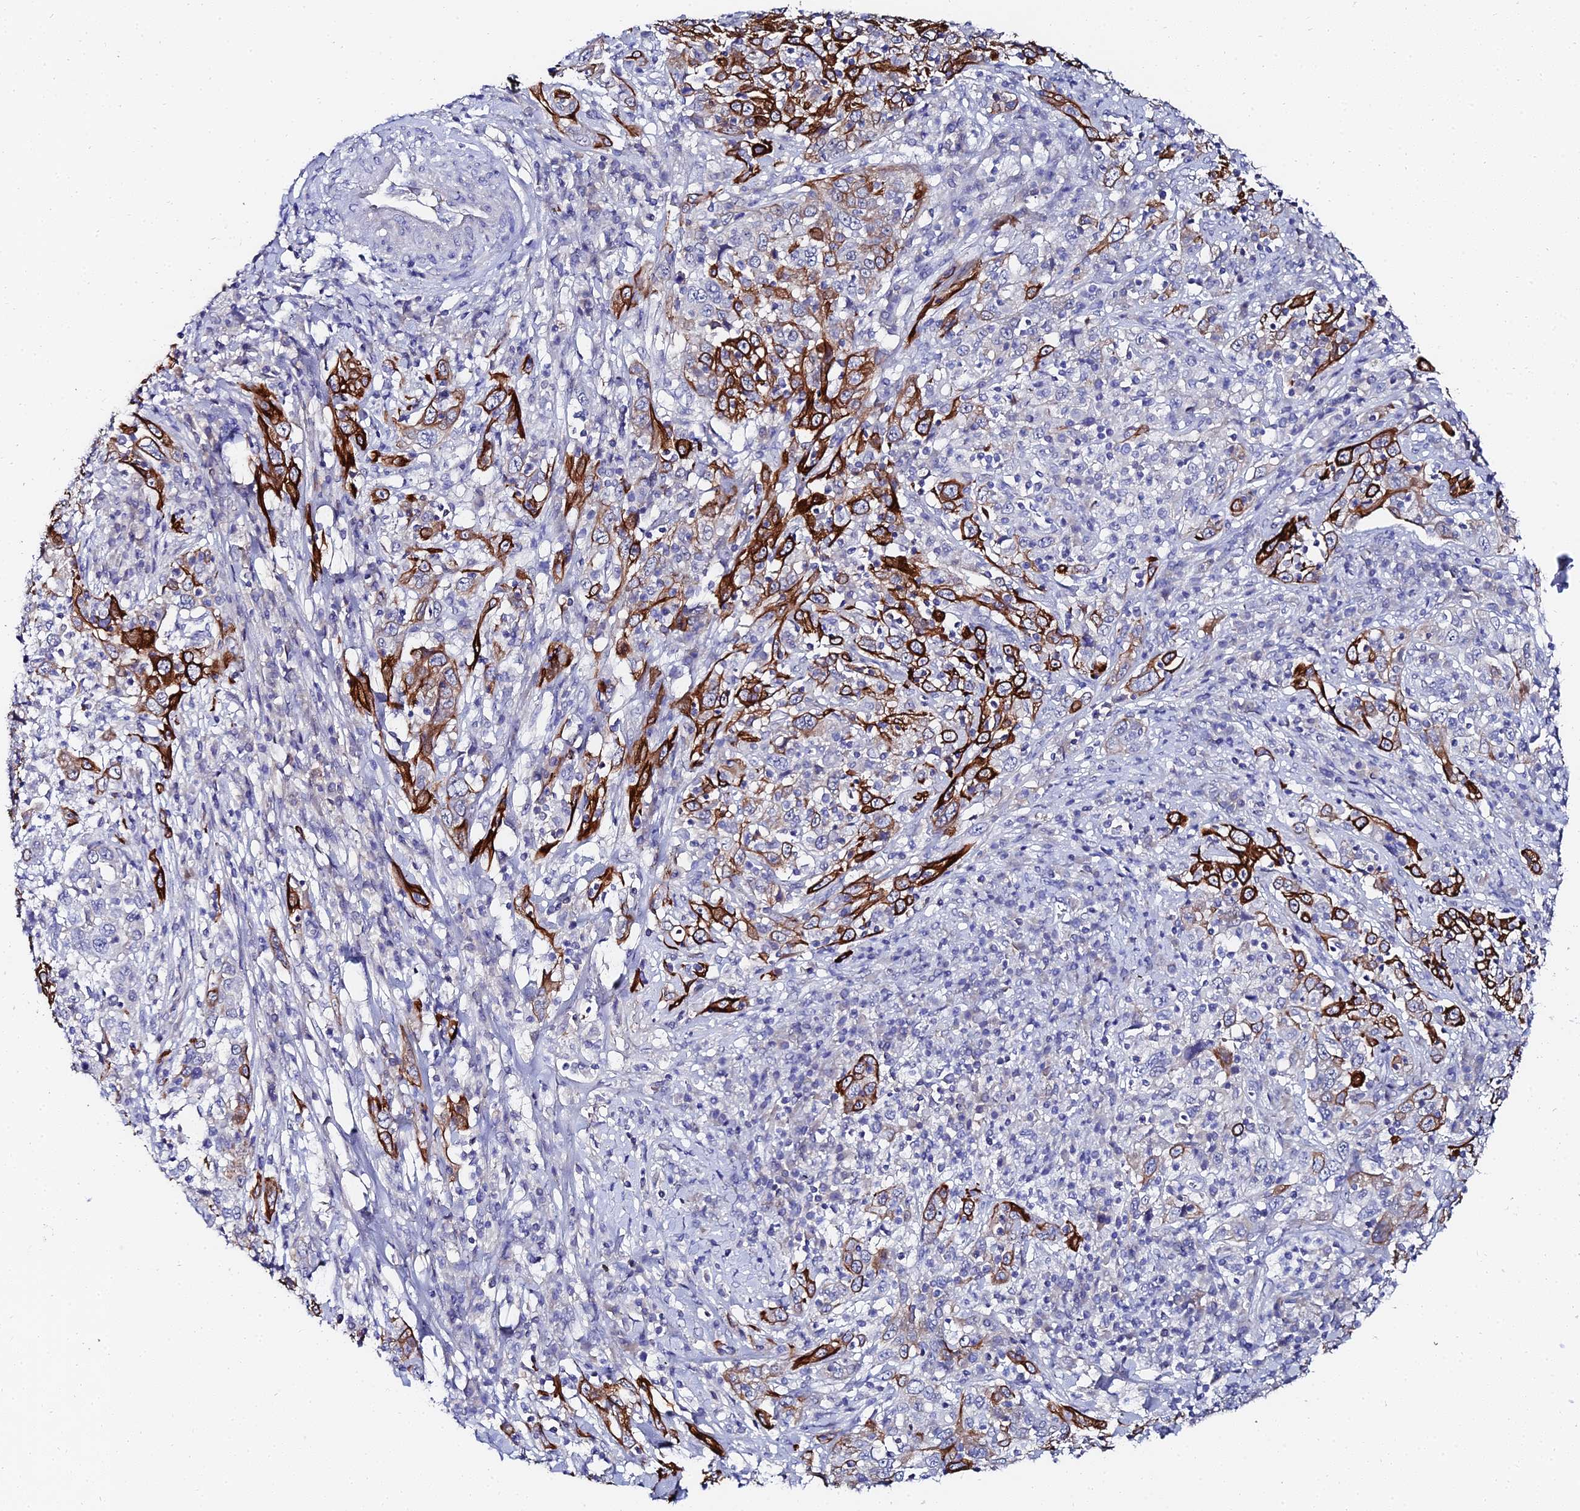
{"staining": {"intensity": "strong", "quantity": "25%-75%", "location": "cytoplasmic/membranous"}, "tissue": "cervical cancer", "cell_type": "Tumor cells", "image_type": "cancer", "snomed": [{"axis": "morphology", "description": "Squamous cell carcinoma, NOS"}, {"axis": "topography", "description": "Cervix"}], "caption": "Human squamous cell carcinoma (cervical) stained with a protein marker displays strong staining in tumor cells.", "gene": "KRT17", "patient": {"sex": "female", "age": 46}}